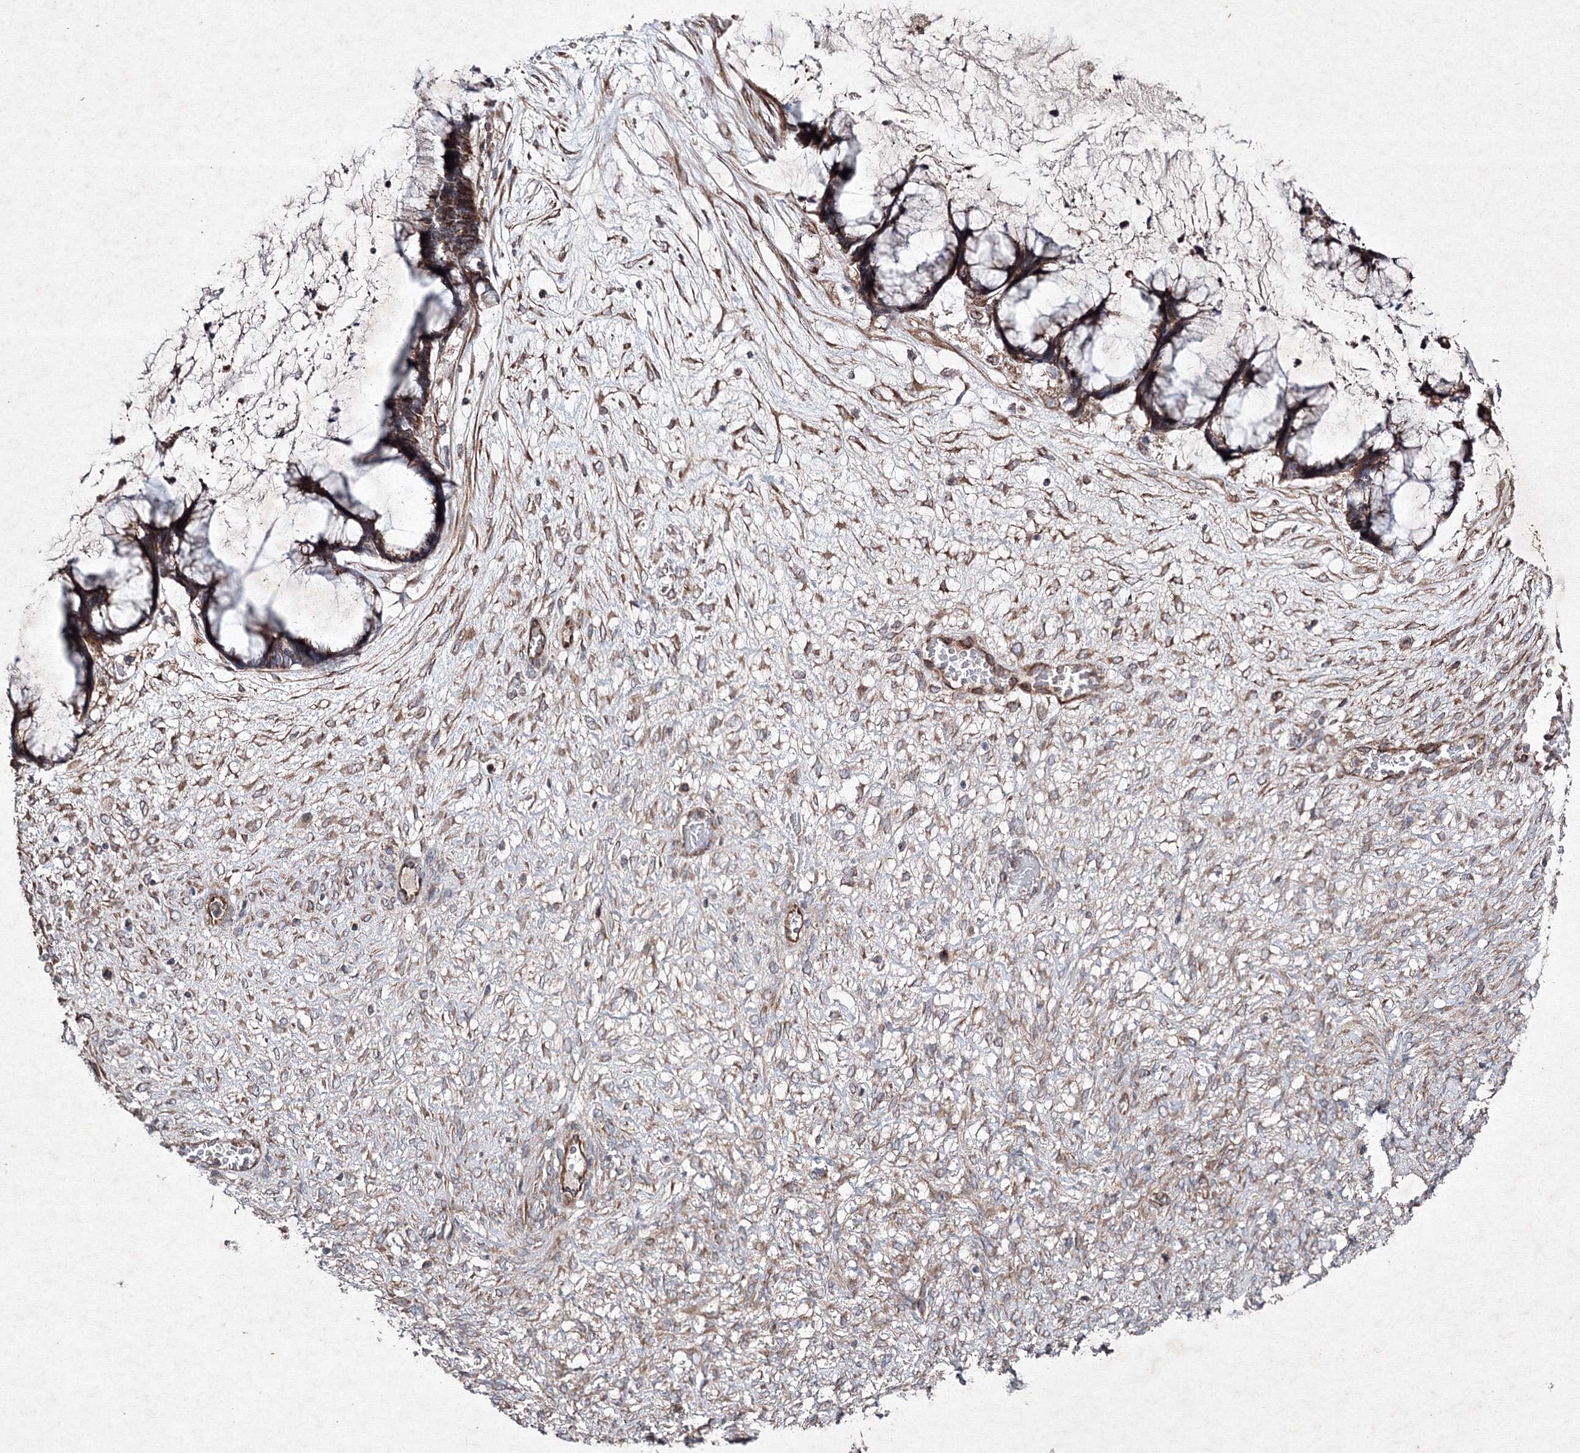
{"staining": {"intensity": "moderate", "quantity": ">75%", "location": "cytoplasmic/membranous"}, "tissue": "ovarian cancer", "cell_type": "Tumor cells", "image_type": "cancer", "snomed": [{"axis": "morphology", "description": "Cystadenocarcinoma, mucinous, NOS"}, {"axis": "topography", "description": "Ovary"}], "caption": "This image shows ovarian cancer stained with immunohistochemistry to label a protein in brown. The cytoplasmic/membranous of tumor cells show moderate positivity for the protein. Nuclei are counter-stained blue.", "gene": "GFM1", "patient": {"sex": "female", "age": 42}}